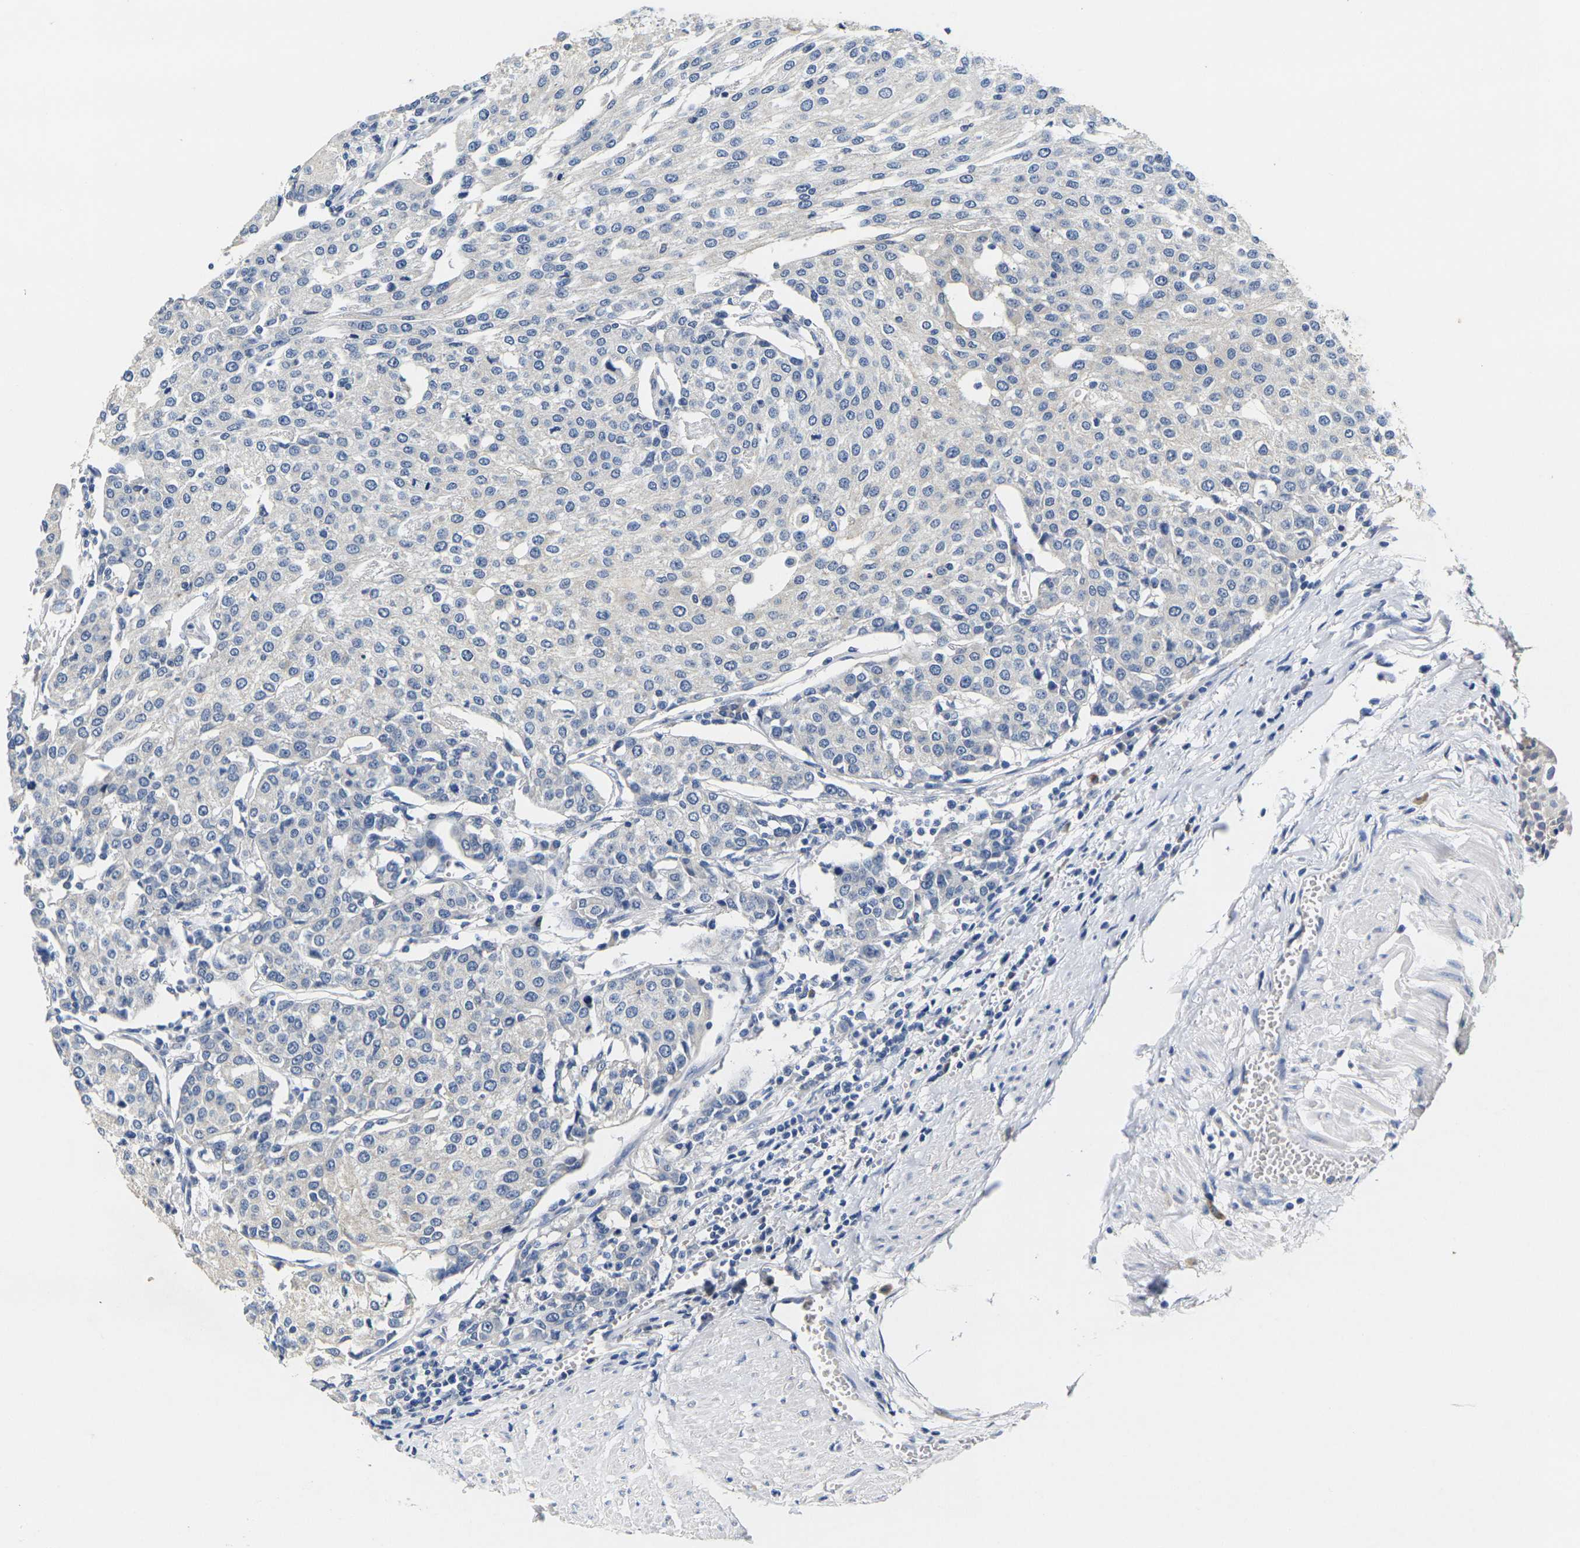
{"staining": {"intensity": "negative", "quantity": "none", "location": "none"}, "tissue": "urothelial cancer", "cell_type": "Tumor cells", "image_type": "cancer", "snomed": [{"axis": "morphology", "description": "Urothelial carcinoma, High grade"}, {"axis": "topography", "description": "Urinary bladder"}], "caption": "Immunohistochemical staining of human urothelial cancer shows no significant expression in tumor cells.", "gene": "NOCT", "patient": {"sex": "female", "age": 85}}